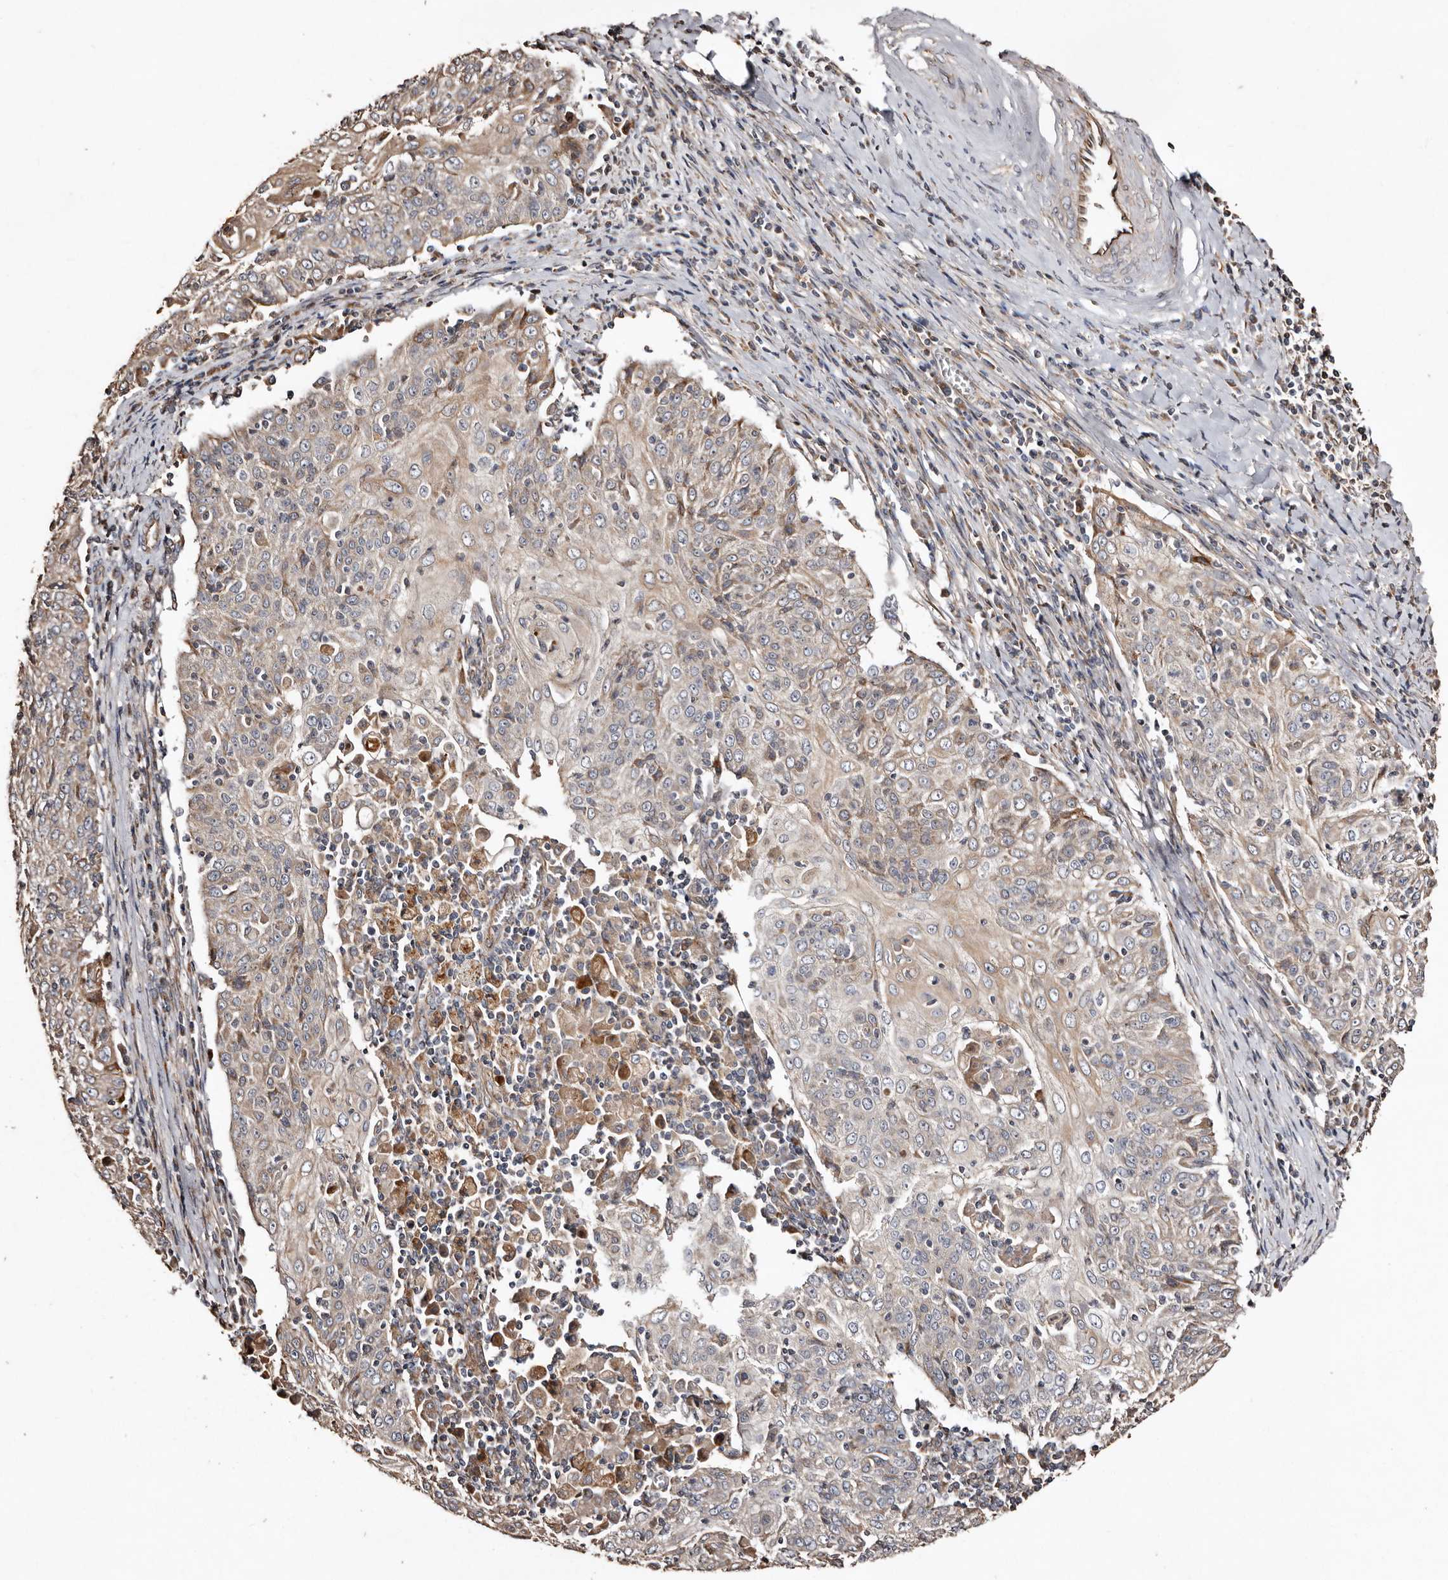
{"staining": {"intensity": "weak", "quantity": "<25%", "location": "cytoplasmic/membranous"}, "tissue": "cervical cancer", "cell_type": "Tumor cells", "image_type": "cancer", "snomed": [{"axis": "morphology", "description": "Squamous cell carcinoma, NOS"}, {"axis": "topography", "description": "Cervix"}], "caption": "A high-resolution micrograph shows immunohistochemistry (IHC) staining of squamous cell carcinoma (cervical), which demonstrates no significant positivity in tumor cells.", "gene": "MACC1", "patient": {"sex": "female", "age": 48}}